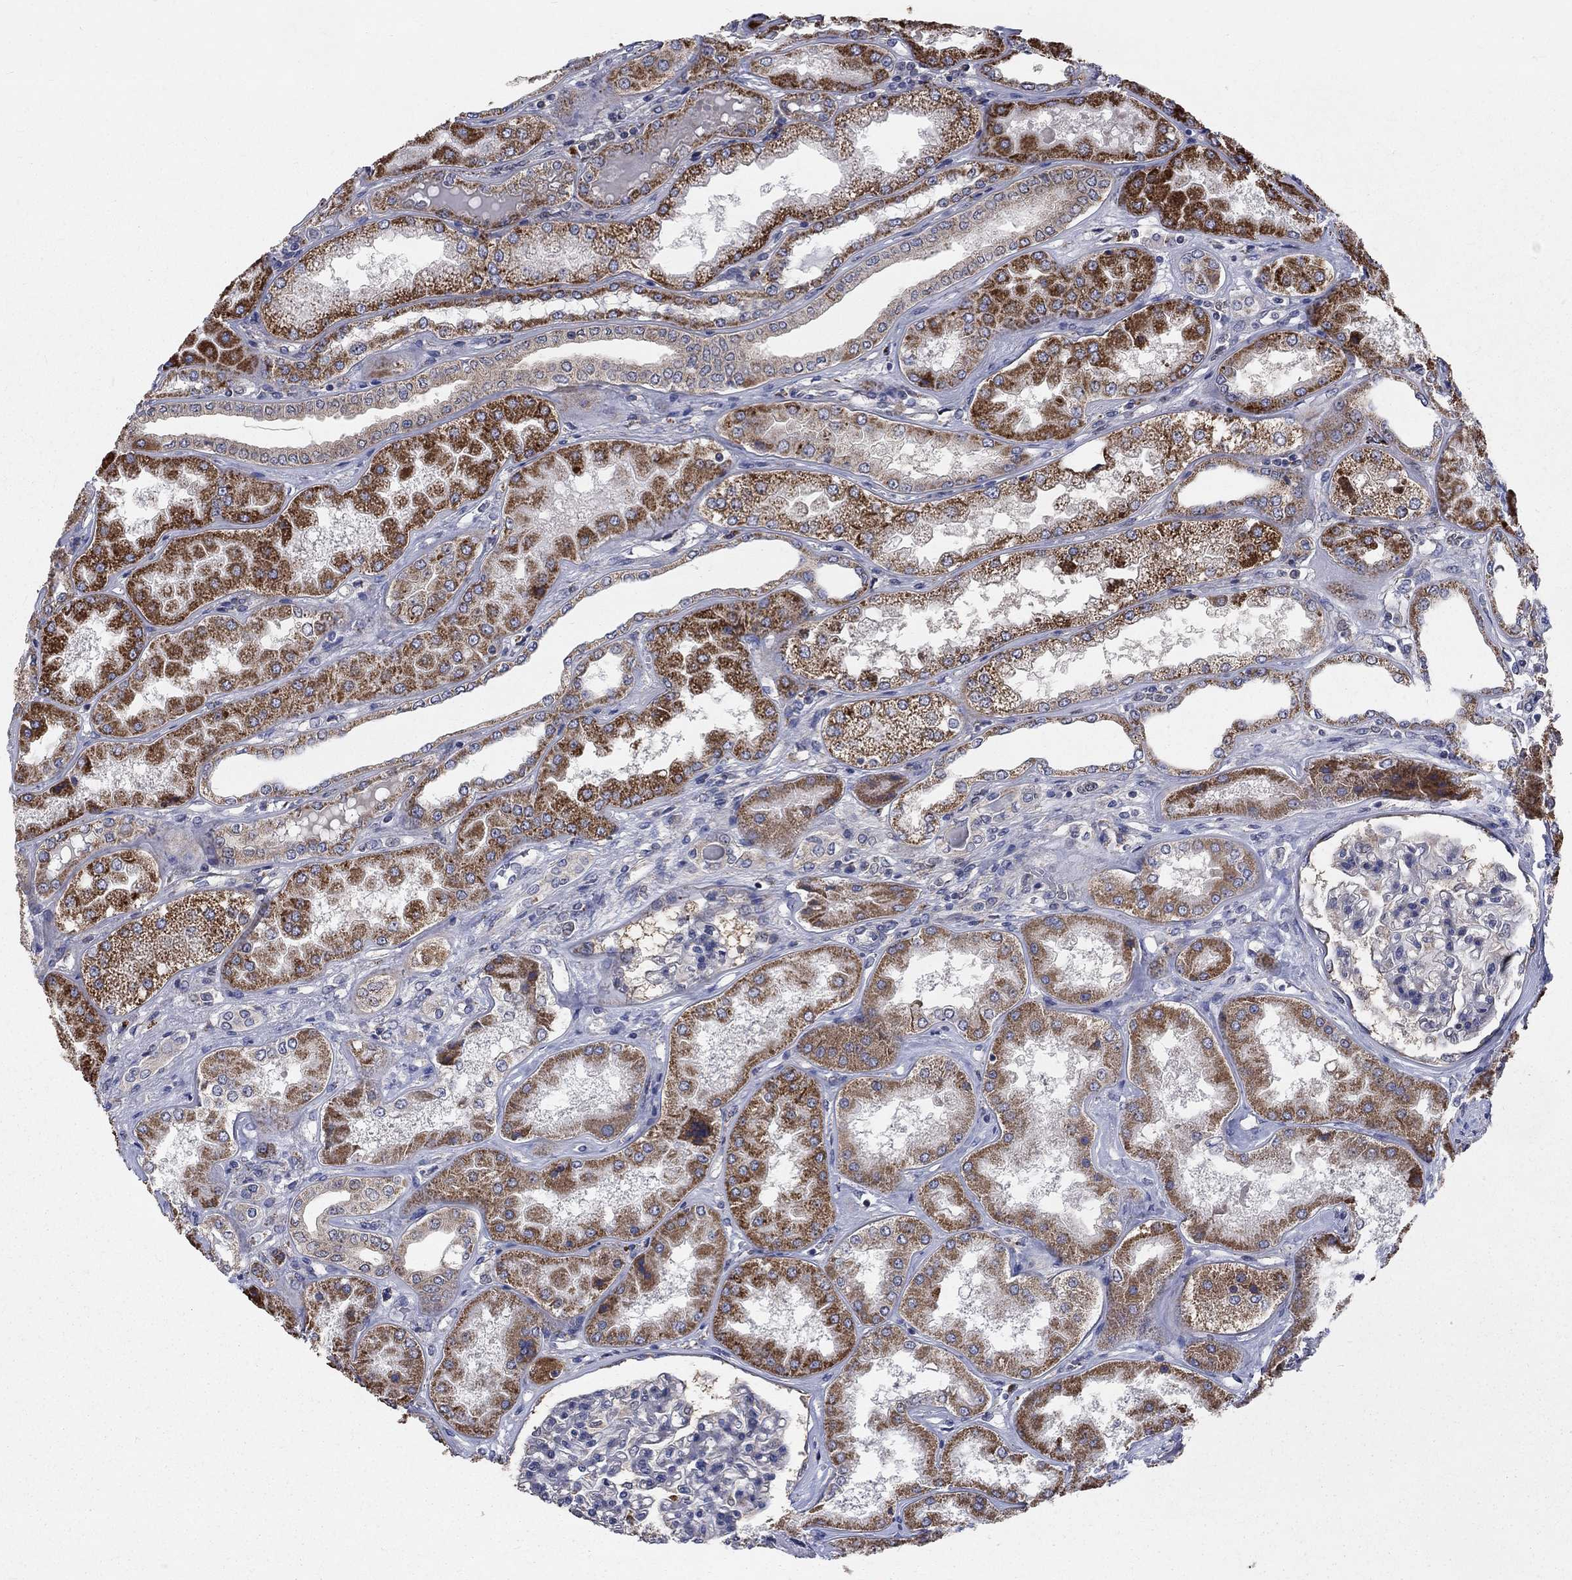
{"staining": {"intensity": "moderate", "quantity": "<25%", "location": "cytoplasmic/membranous"}, "tissue": "kidney", "cell_type": "Cells in glomeruli", "image_type": "normal", "snomed": [{"axis": "morphology", "description": "Normal tissue, NOS"}, {"axis": "topography", "description": "Kidney"}], "caption": "IHC of normal kidney displays low levels of moderate cytoplasmic/membranous positivity in about <25% of cells in glomeruli.", "gene": "NME7", "patient": {"sex": "female", "age": 56}}